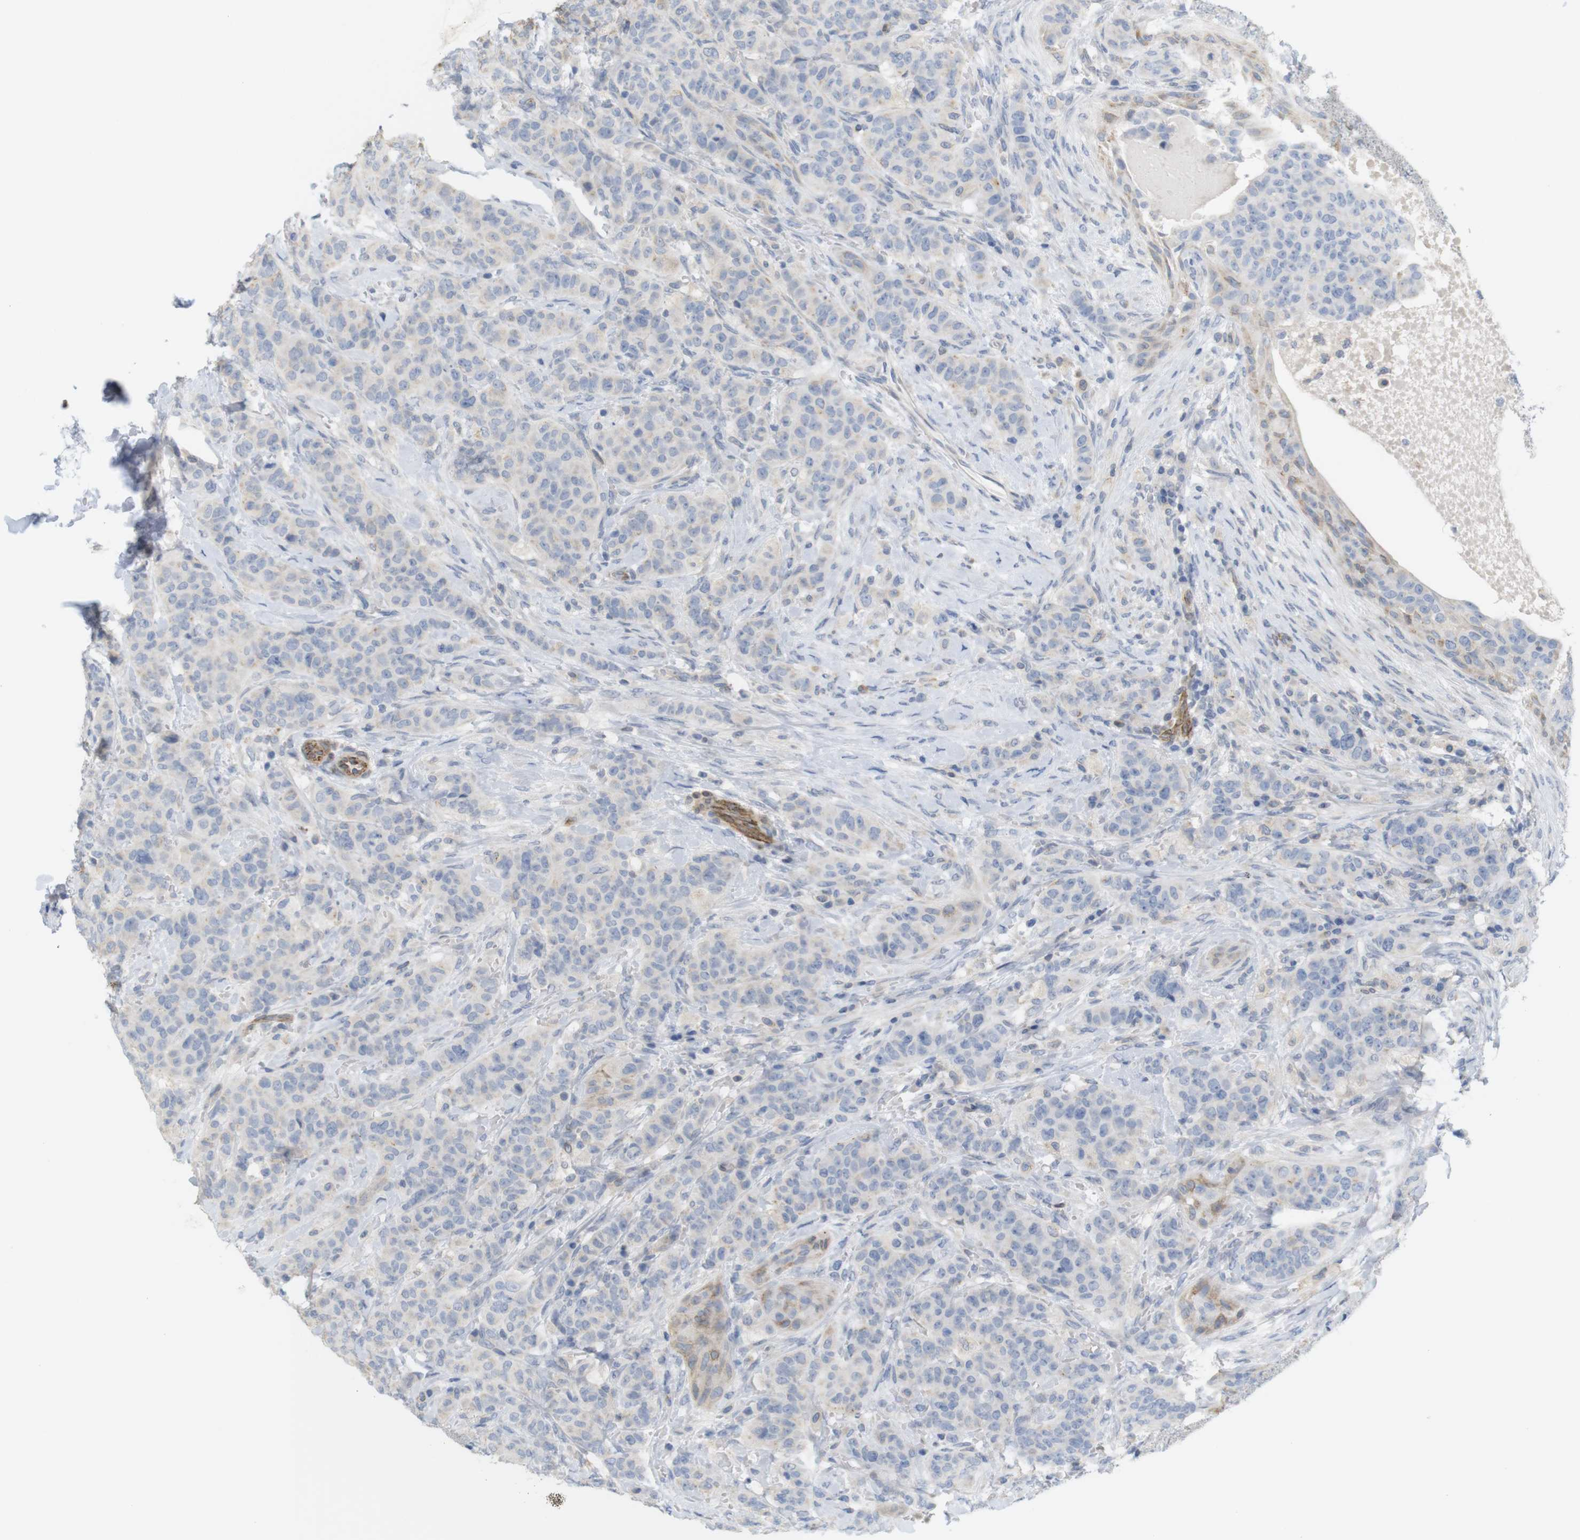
{"staining": {"intensity": "weak", "quantity": "<25%", "location": "cytoplasmic/membranous"}, "tissue": "breast cancer", "cell_type": "Tumor cells", "image_type": "cancer", "snomed": [{"axis": "morphology", "description": "Normal tissue, NOS"}, {"axis": "morphology", "description": "Duct carcinoma"}, {"axis": "topography", "description": "Breast"}], "caption": "Tumor cells are negative for brown protein staining in breast cancer (intraductal carcinoma).", "gene": "ITPR1", "patient": {"sex": "female", "age": 40}}